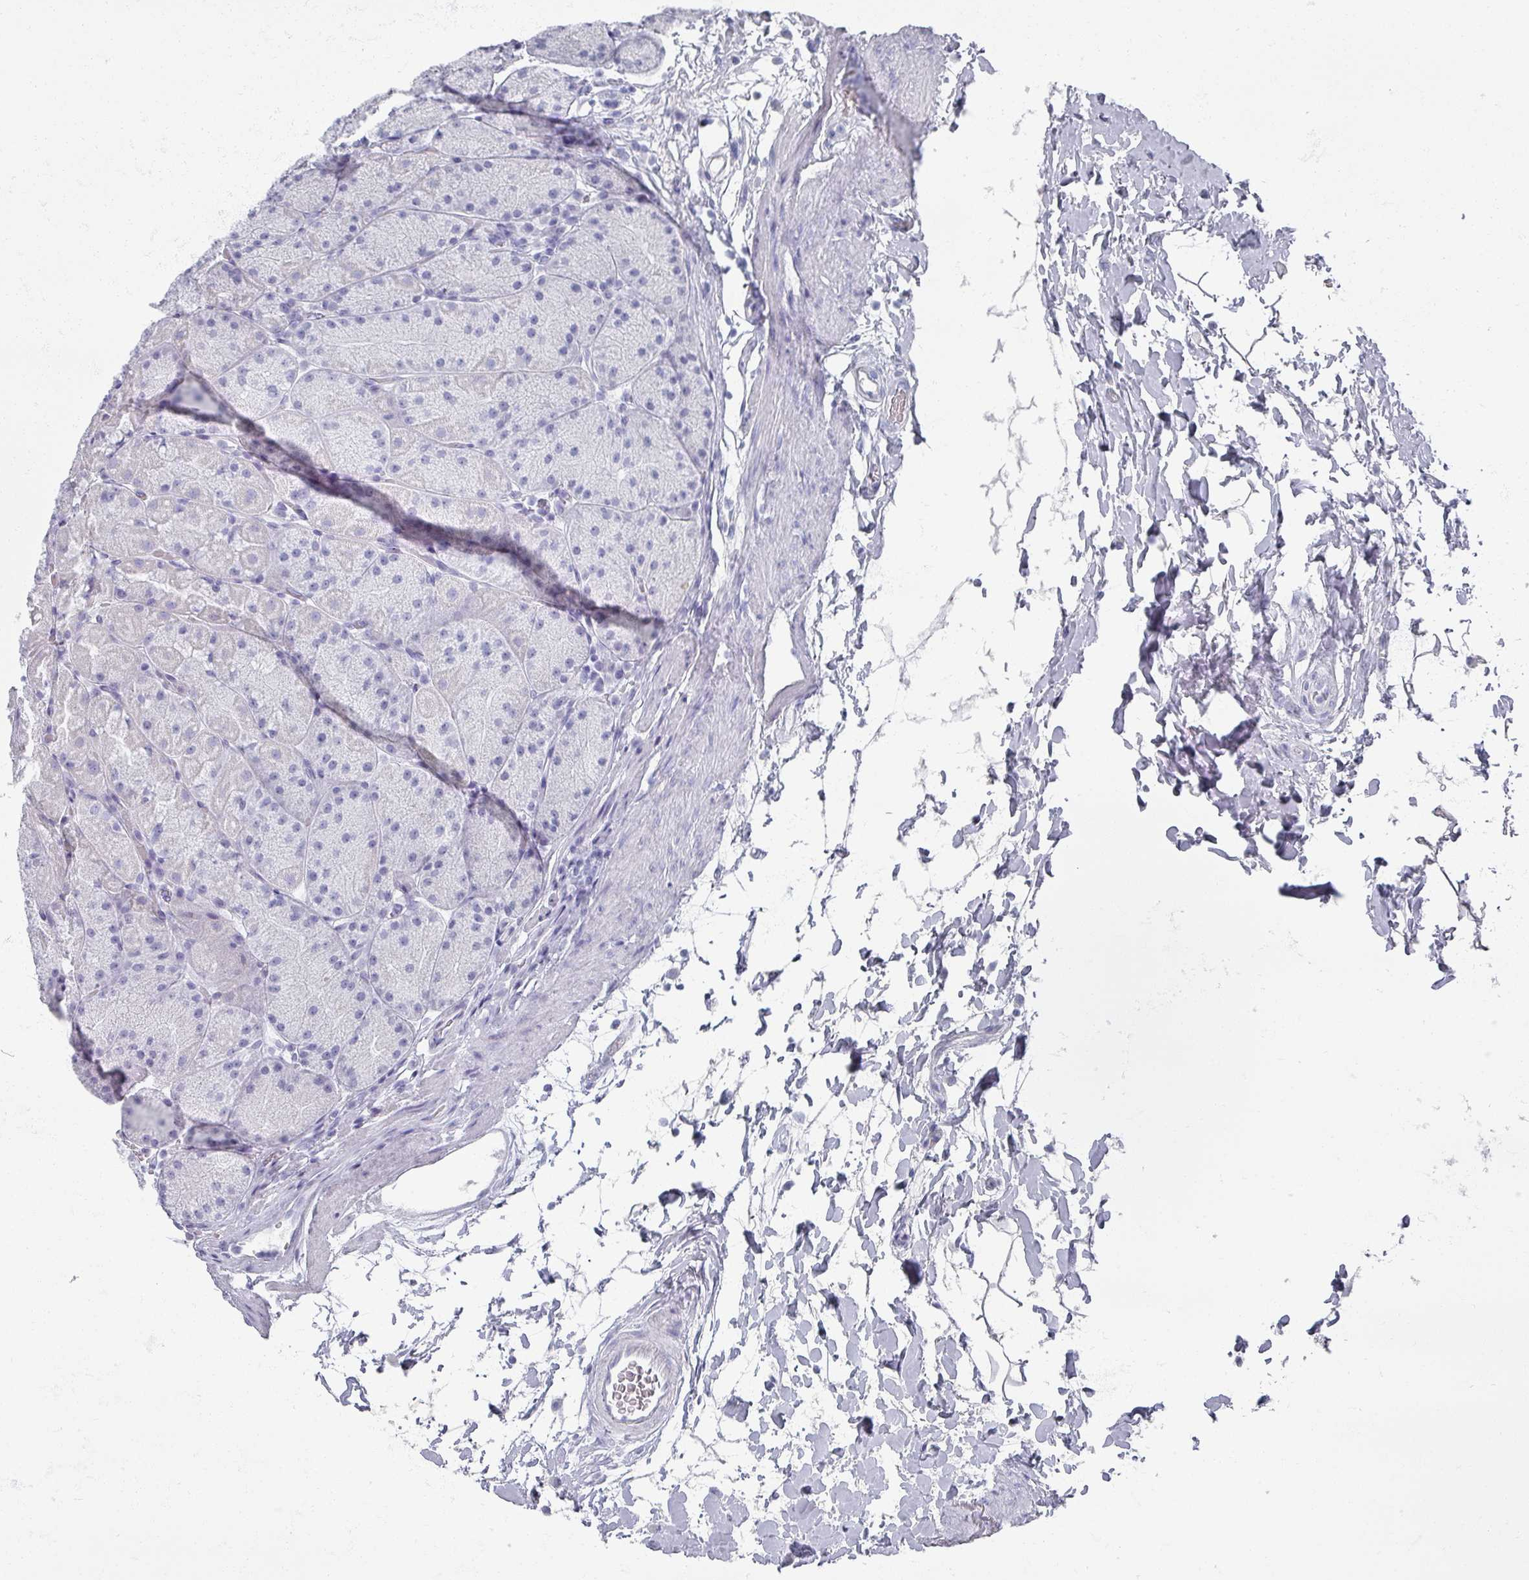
{"staining": {"intensity": "negative", "quantity": "none", "location": "none"}, "tissue": "stomach", "cell_type": "Glandular cells", "image_type": "normal", "snomed": [{"axis": "morphology", "description": "Normal tissue, NOS"}, {"axis": "topography", "description": "Stomach, upper"}, {"axis": "topography", "description": "Stomach, lower"}], "caption": "Immunohistochemistry photomicrograph of benign stomach: human stomach stained with DAB demonstrates no significant protein expression in glandular cells. (Brightfield microscopy of DAB (3,3'-diaminobenzidine) IHC at high magnification).", "gene": "OMG", "patient": {"sex": "male", "age": 67}}